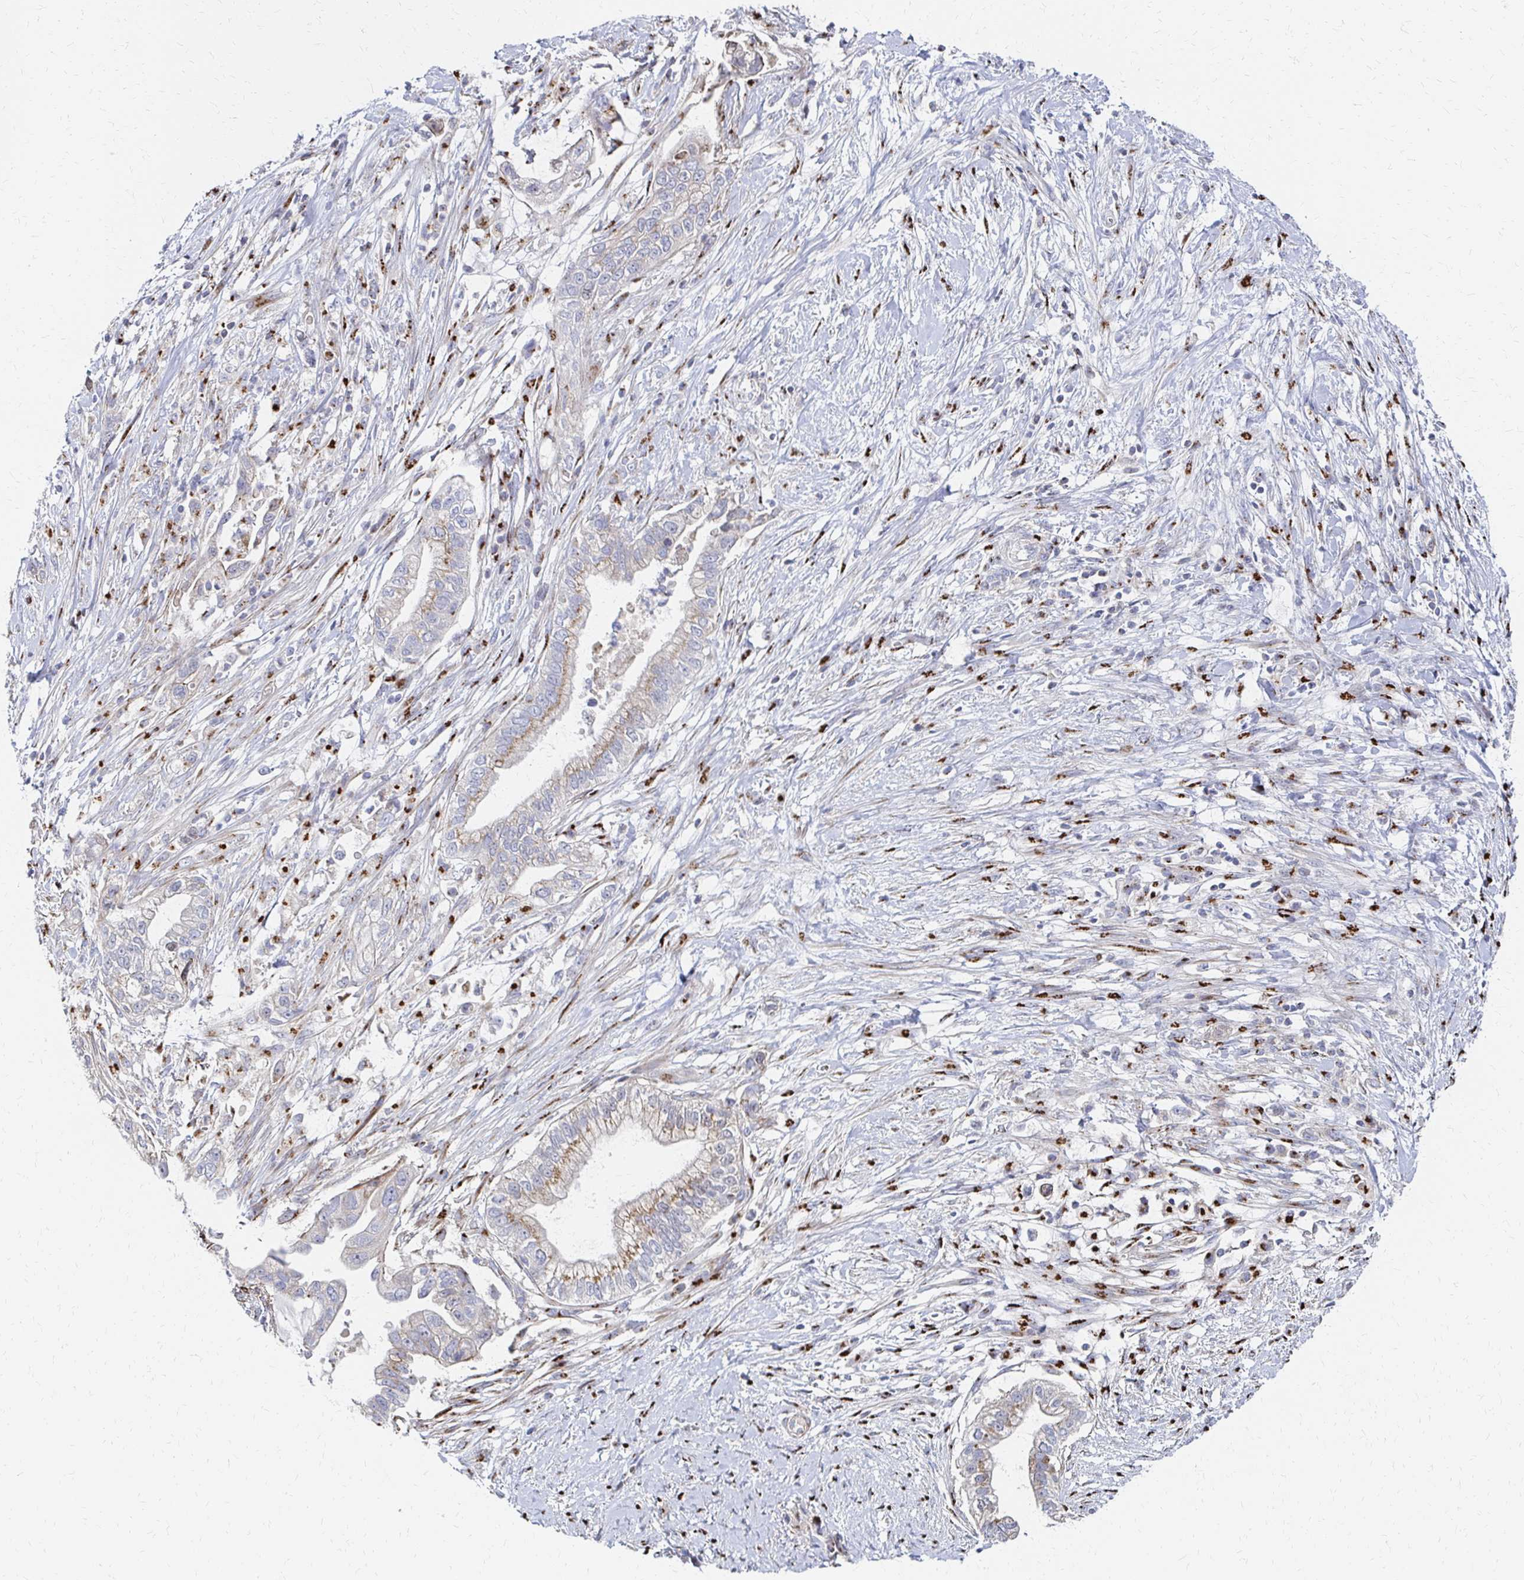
{"staining": {"intensity": "weak", "quantity": "<25%", "location": "cytoplasmic/membranous"}, "tissue": "pancreatic cancer", "cell_type": "Tumor cells", "image_type": "cancer", "snomed": [{"axis": "morphology", "description": "Adenocarcinoma, NOS"}, {"axis": "topography", "description": "Pancreas"}], "caption": "This is an immunohistochemistry (IHC) image of pancreatic cancer (adenocarcinoma). There is no staining in tumor cells.", "gene": "MAN1A1", "patient": {"sex": "male", "age": 70}}